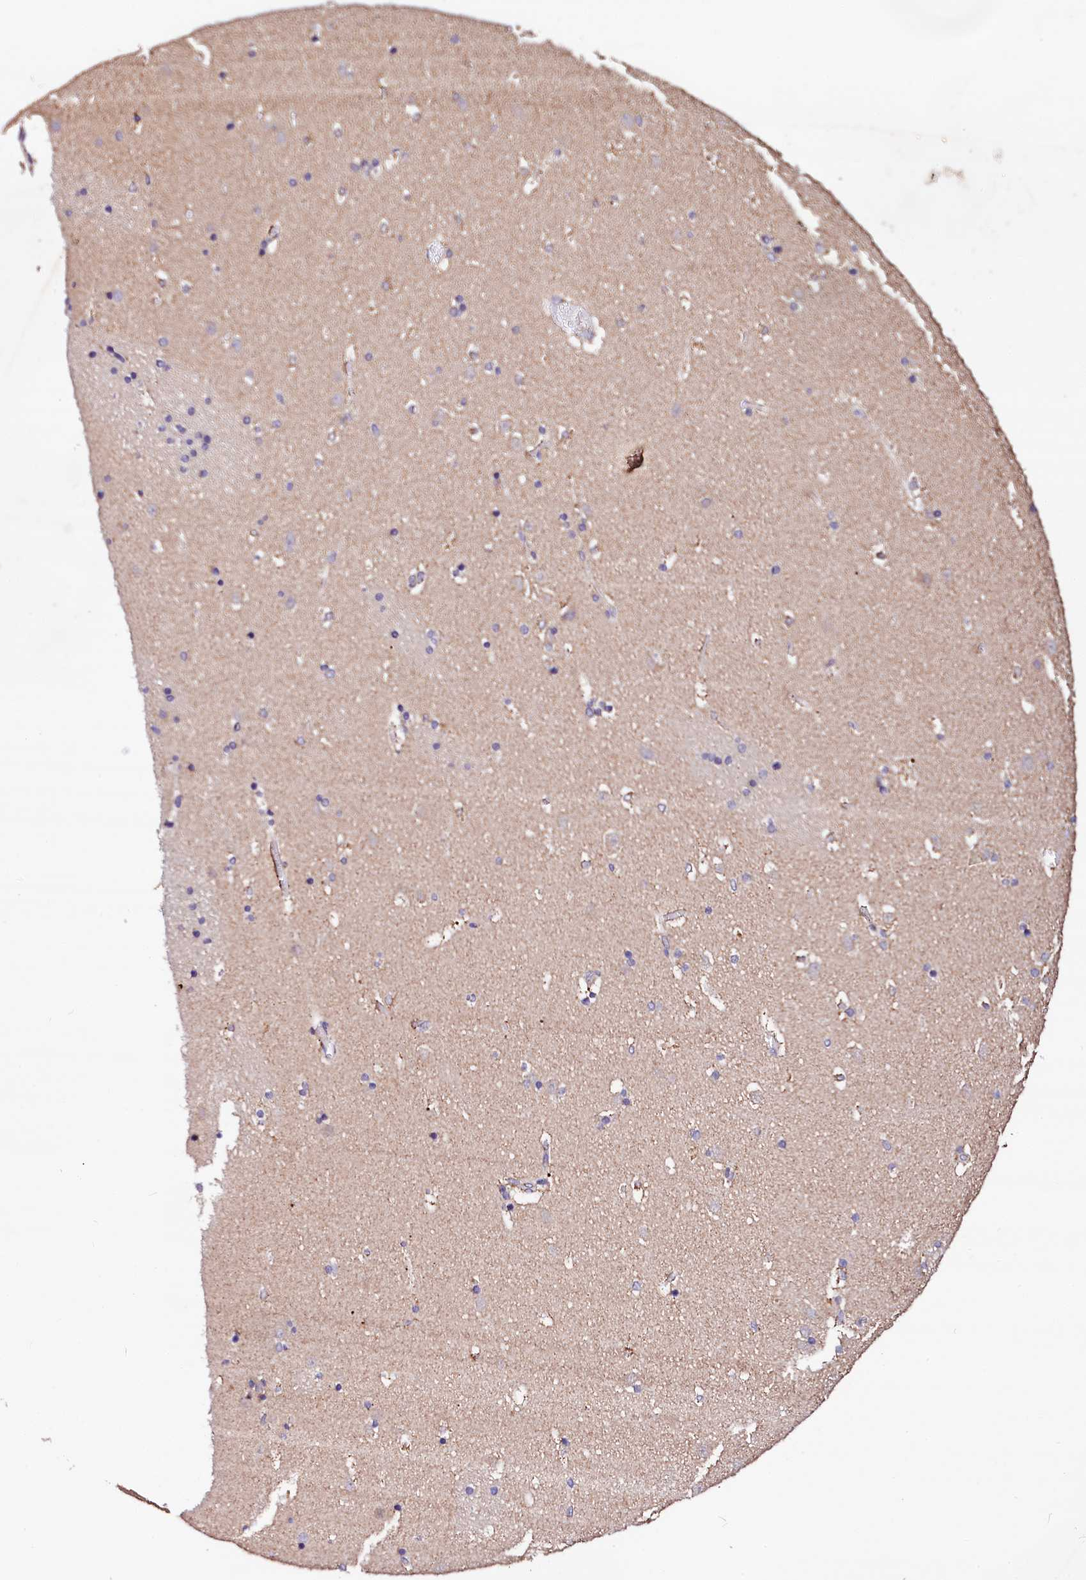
{"staining": {"intensity": "negative", "quantity": "none", "location": "none"}, "tissue": "caudate", "cell_type": "Glial cells", "image_type": "normal", "snomed": [{"axis": "morphology", "description": "Normal tissue, NOS"}, {"axis": "topography", "description": "Lateral ventricle wall"}], "caption": "Immunohistochemistry of benign human caudate exhibits no staining in glial cells.", "gene": "ST3GAL1", "patient": {"sex": "male", "age": 45}}